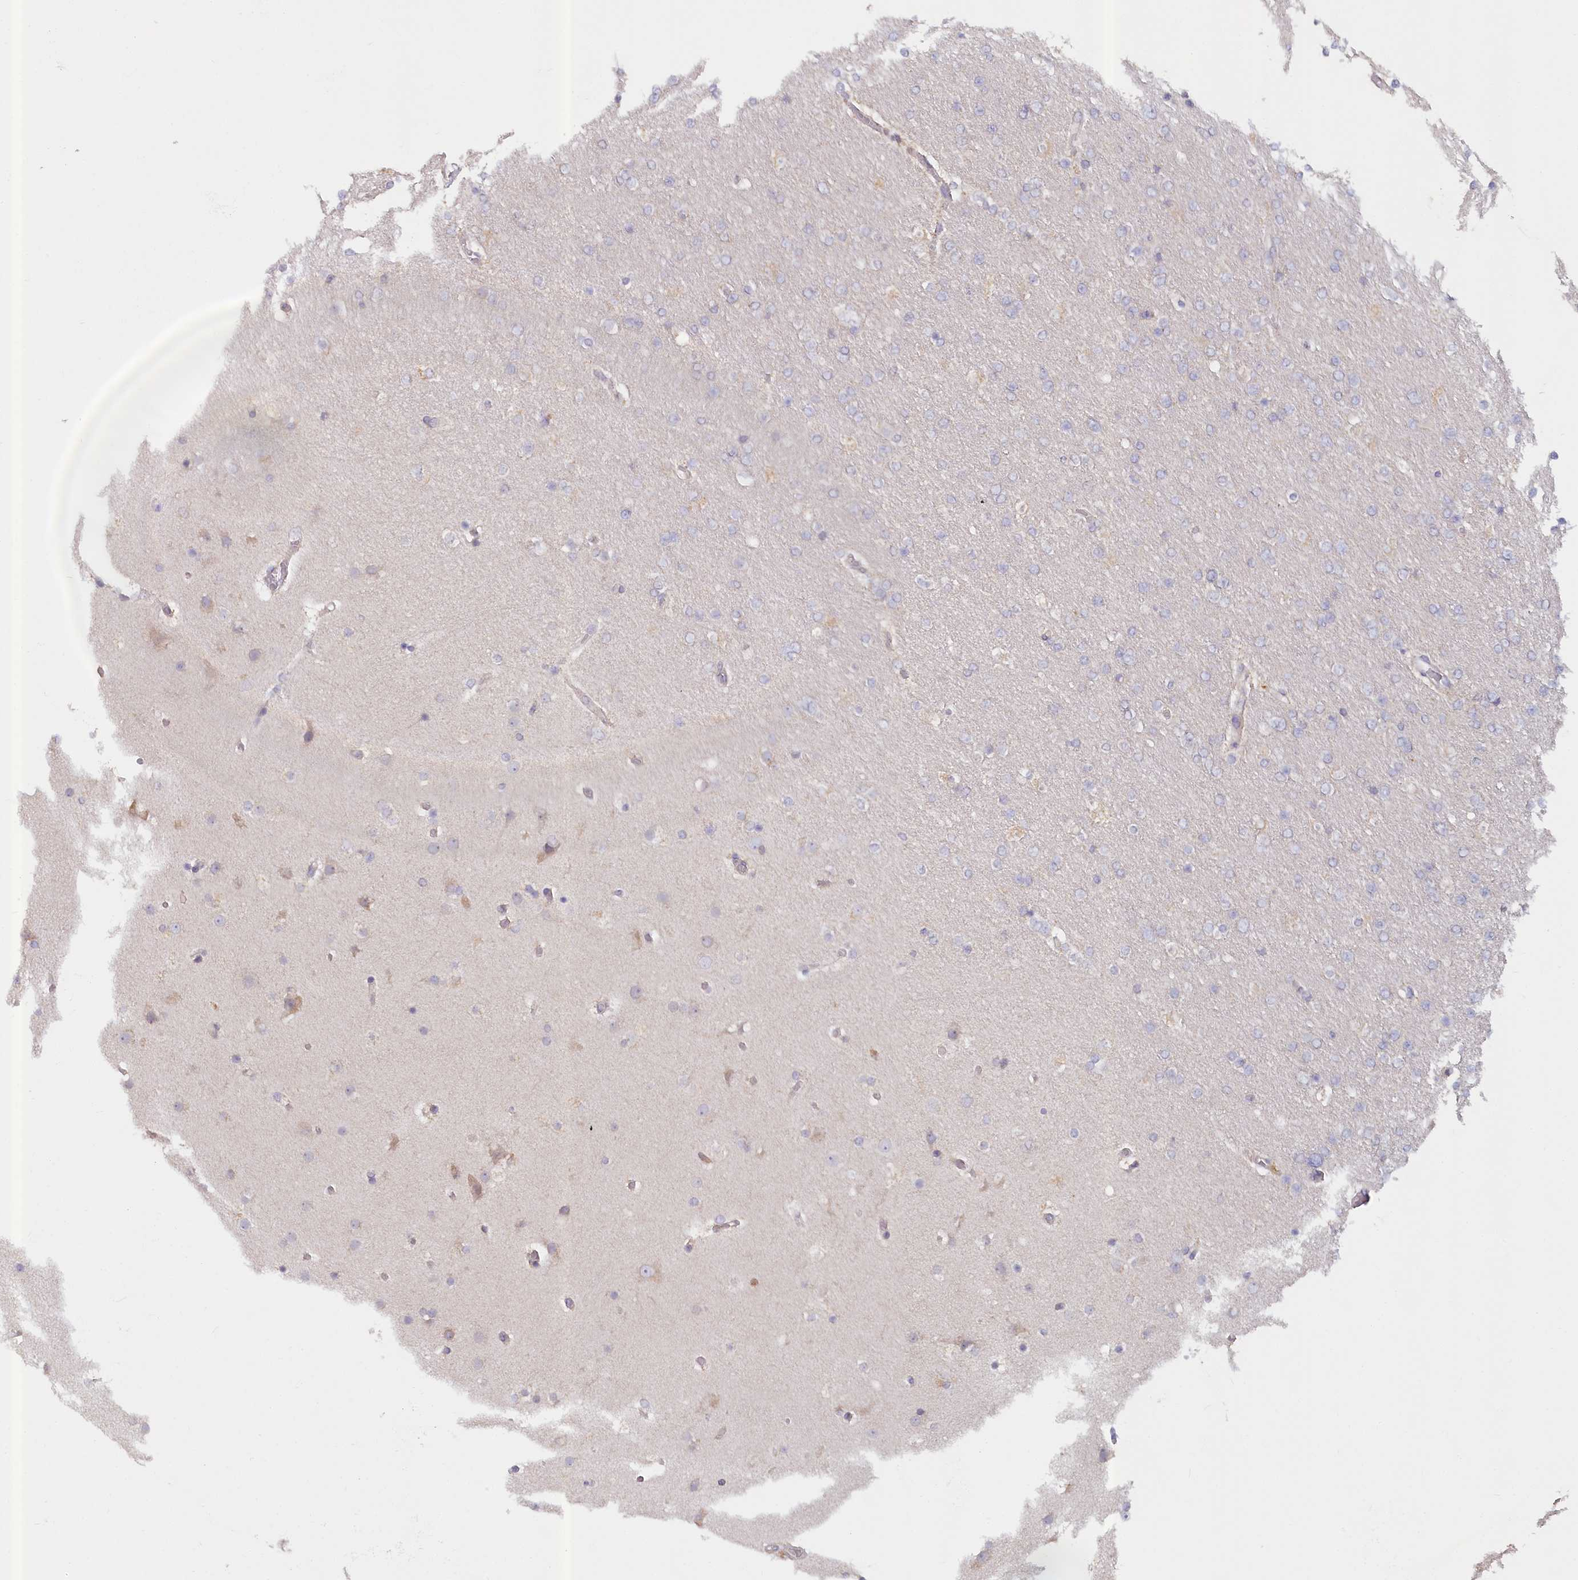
{"staining": {"intensity": "negative", "quantity": "none", "location": "none"}, "tissue": "glioma", "cell_type": "Tumor cells", "image_type": "cancer", "snomed": [{"axis": "morphology", "description": "Glioma, malignant, High grade"}, {"axis": "topography", "description": "Cerebral cortex"}], "caption": "Immunohistochemistry histopathology image of glioma stained for a protein (brown), which demonstrates no staining in tumor cells. The staining is performed using DAB (3,3'-diaminobenzidine) brown chromogen with nuclei counter-stained in using hematoxylin.", "gene": "PAIP2", "patient": {"sex": "female", "age": 36}}